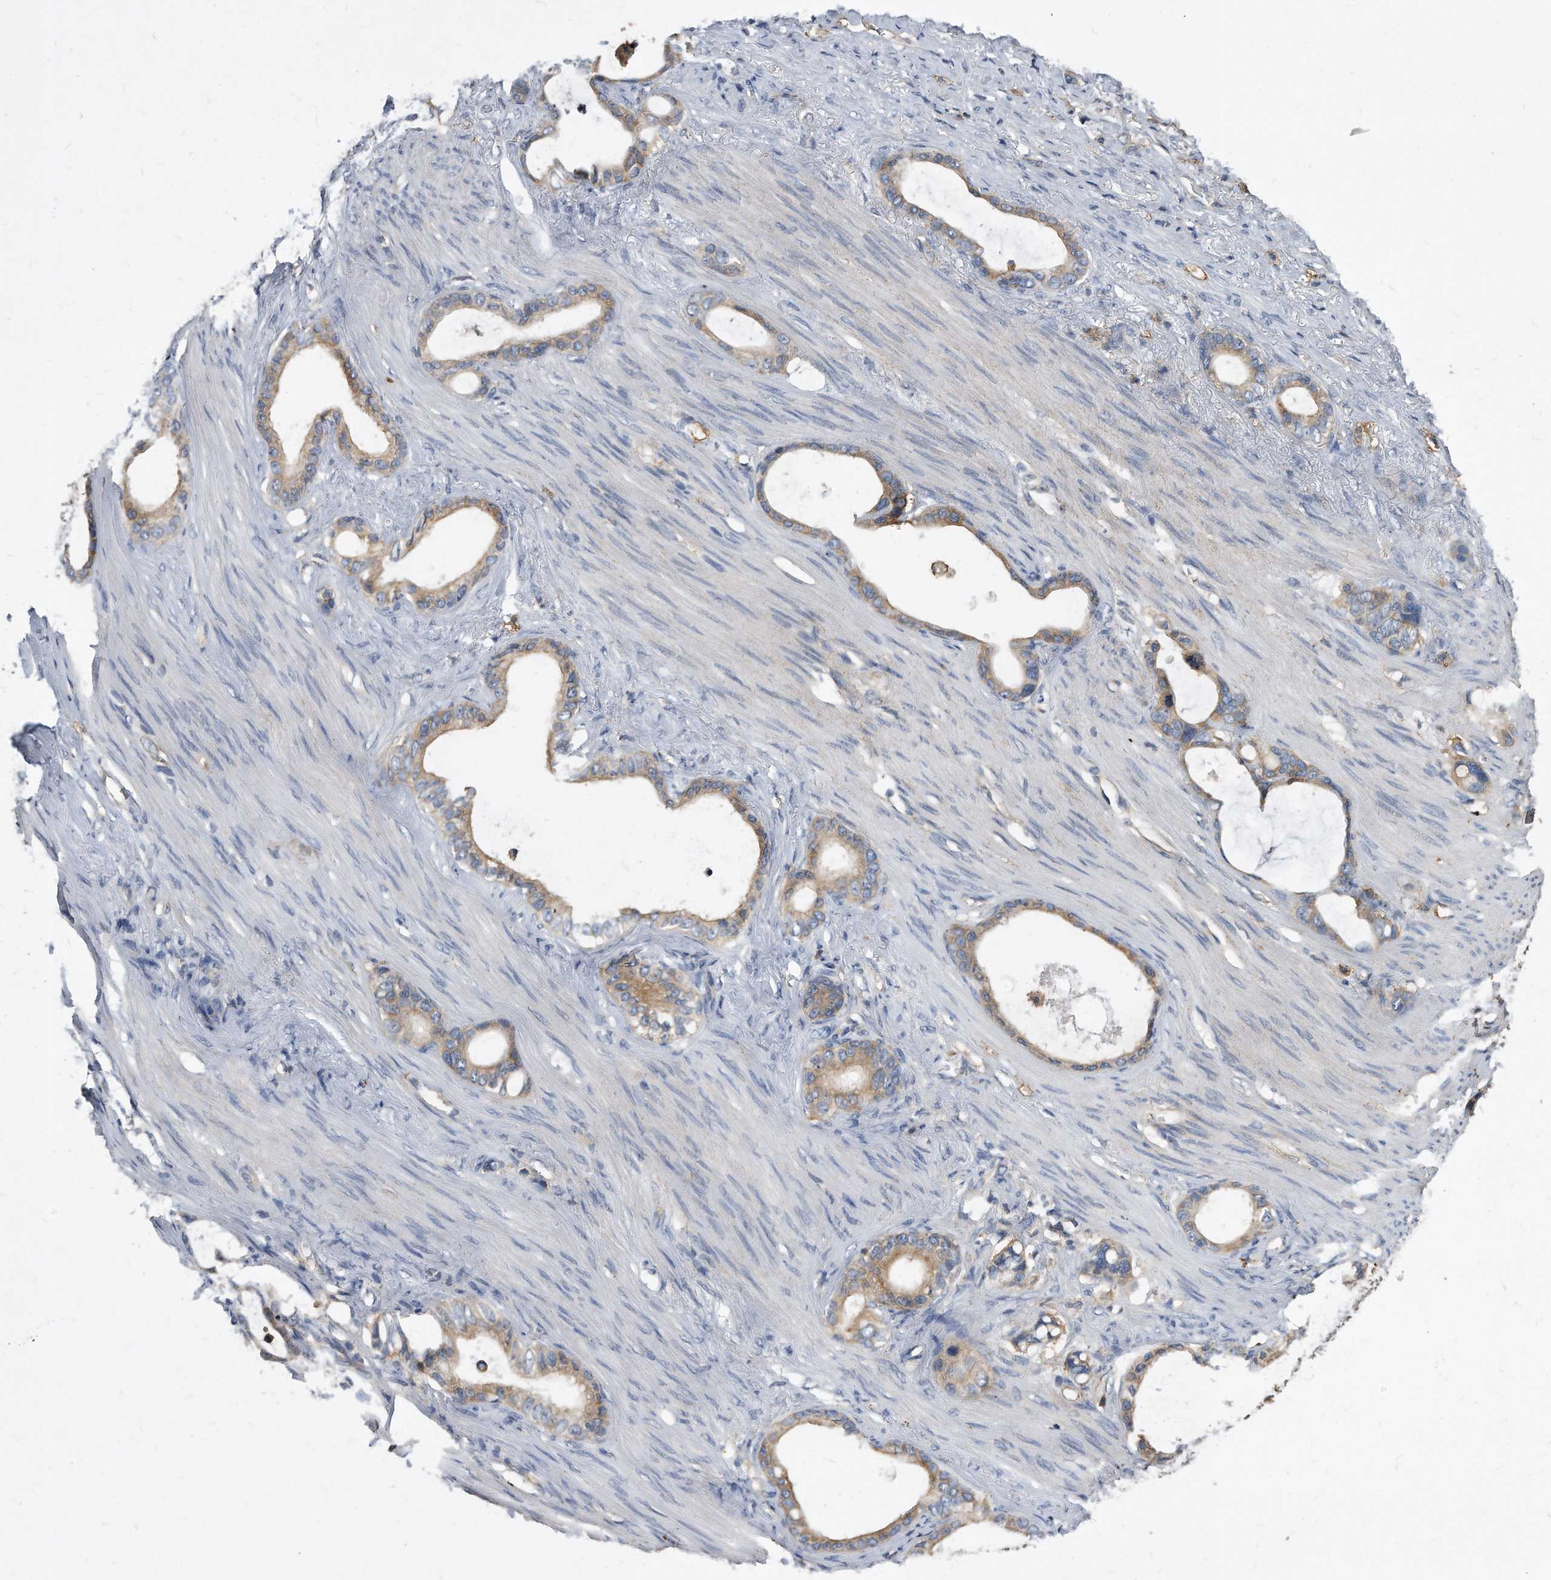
{"staining": {"intensity": "weak", "quantity": ">75%", "location": "cytoplasmic/membranous"}, "tissue": "stomach cancer", "cell_type": "Tumor cells", "image_type": "cancer", "snomed": [{"axis": "morphology", "description": "Adenocarcinoma, NOS"}, {"axis": "topography", "description": "Stomach"}], "caption": "A photomicrograph showing weak cytoplasmic/membranous expression in approximately >75% of tumor cells in stomach adenocarcinoma, as visualized by brown immunohistochemical staining.", "gene": "ATG5", "patient": {"sex": "female", "age": 75}}